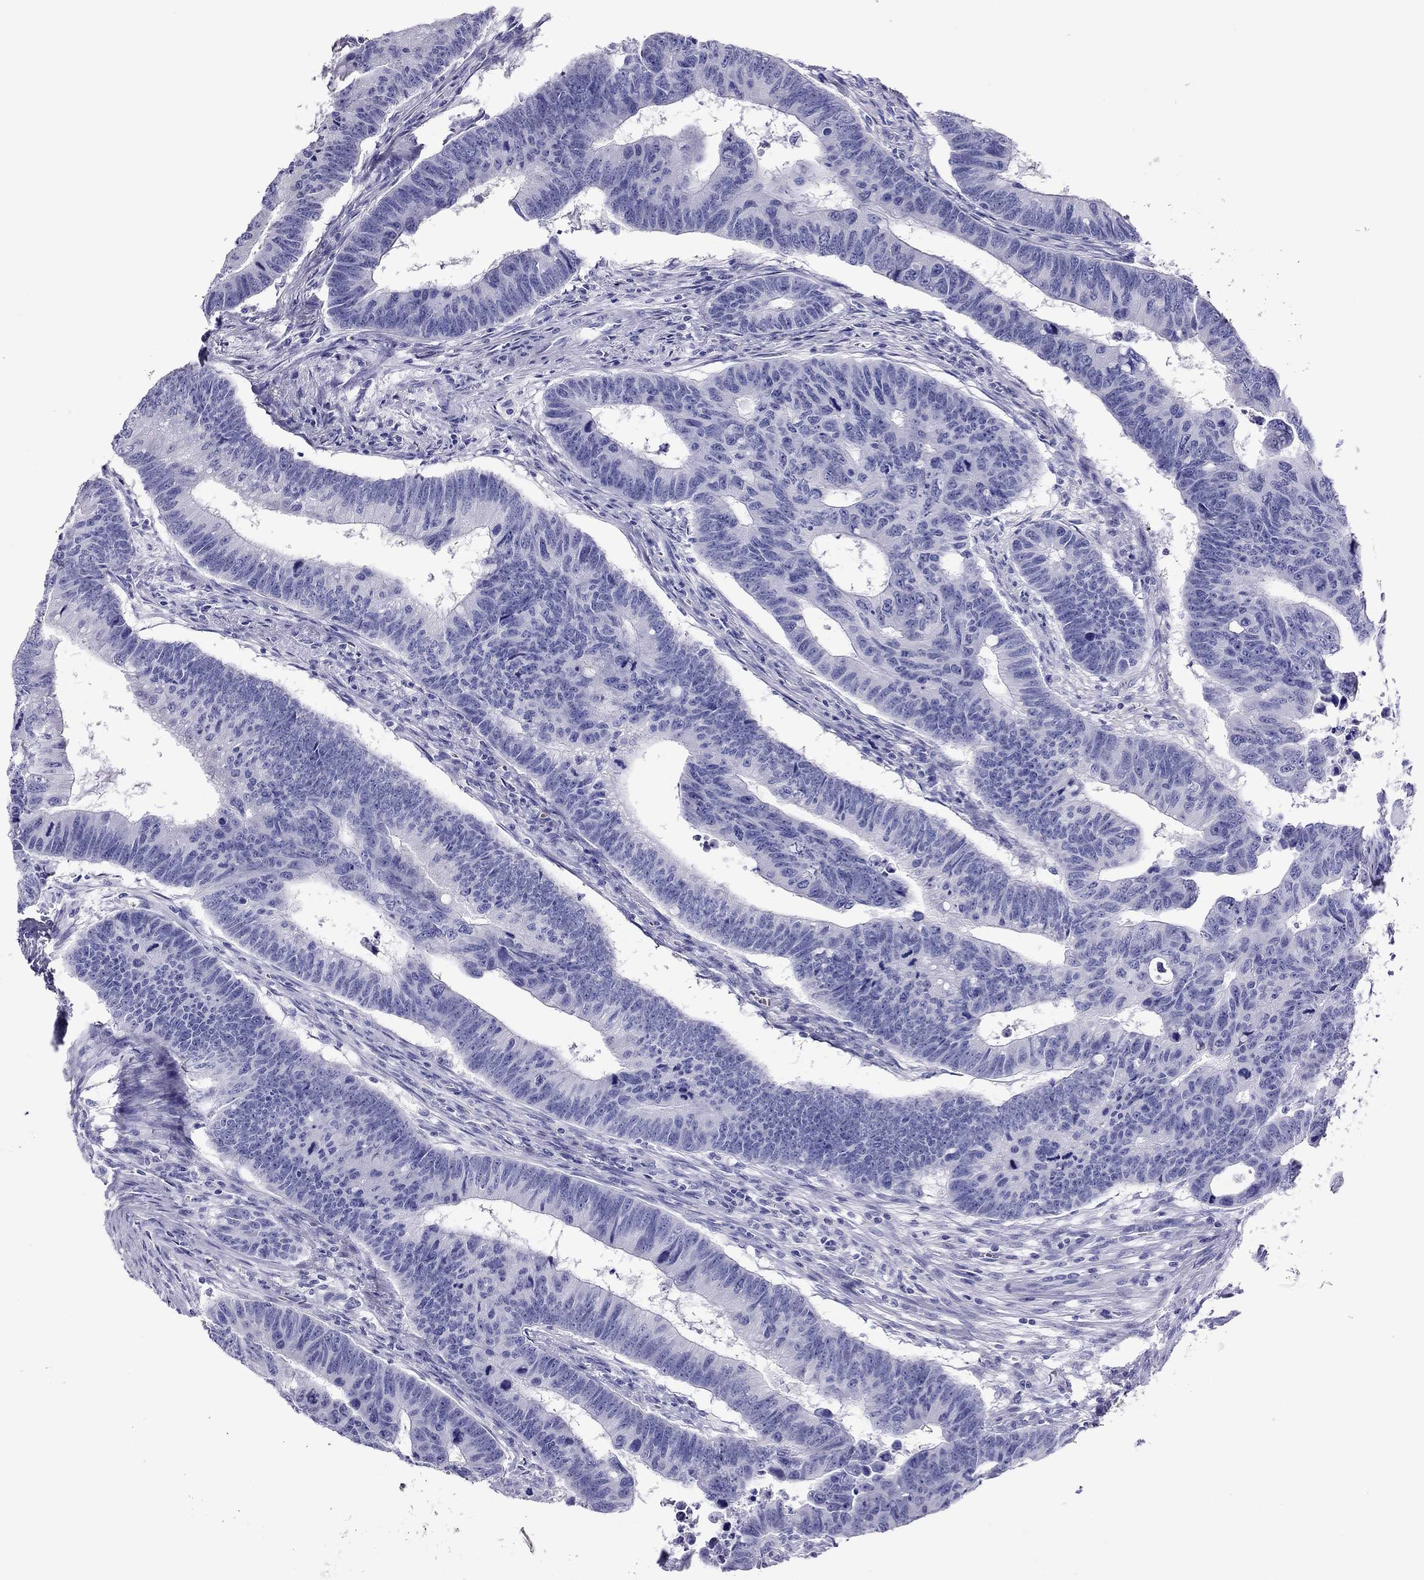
{"staining": {"intensity": "negative", "quantity": "none", "location": "none"}, "tissue": "colorectal cancer", "cell_type": "Tumor cells", "image_type": "cancer", "snomed": [{"axis": "morphology", "description": "Adenocarcinoma, NOS"}, {"axis": "topography", "description": "Appendix"}, {"axis": "topography", "description": "Colon"}, {"axis": "topography", "description": "Cecum"}, {"axis": "topography", "description": "Colon asc"}], "caption": "Tumor cells are negative for protein expression in human colorectal adenocarcinoma. Nuclei are stained in blue.", "gene": "PTPRN", "patient": {"sex": "female", "age": 85}}